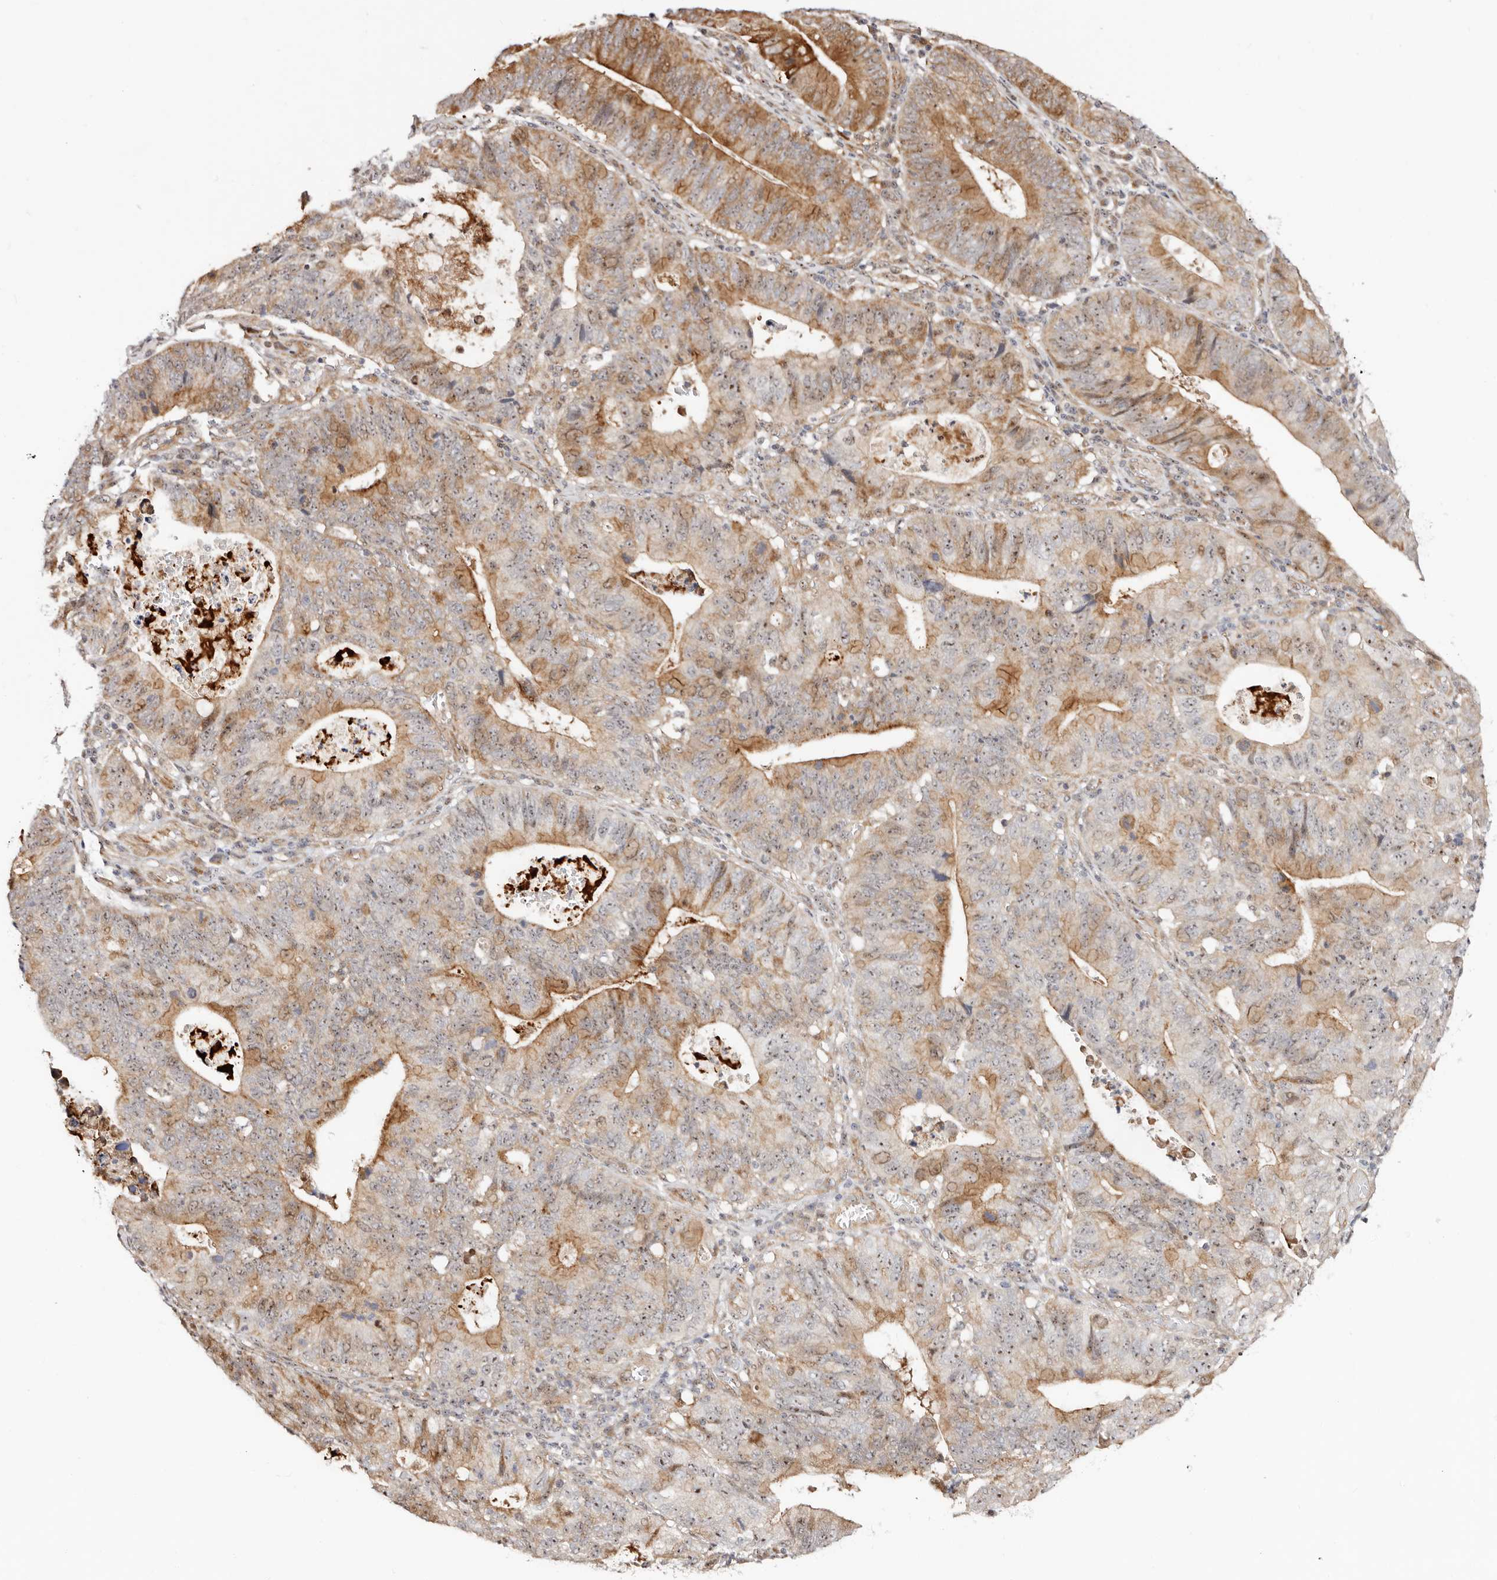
{"staining": {"intensity": "moderate", "quantity": ">75%", "location": "cytoplasmic/membranous,nuclear"}, "tissue": "stomach cancer", "cell_type": "Tumor cells", "image_type": "cancer", "snomed": [{"axis": "morphology", "description": "Adenocarcinoma, NOS"}, {"axis": "topography", "description": "Stomach"}], "caption": "A brown stain labels moderate cytoplasmic/membranous and nuclear staining of a protein in stomach cancer tumor cells.", "gene": "ODF2L", "patient": {"sex": "male", "age": 59}}